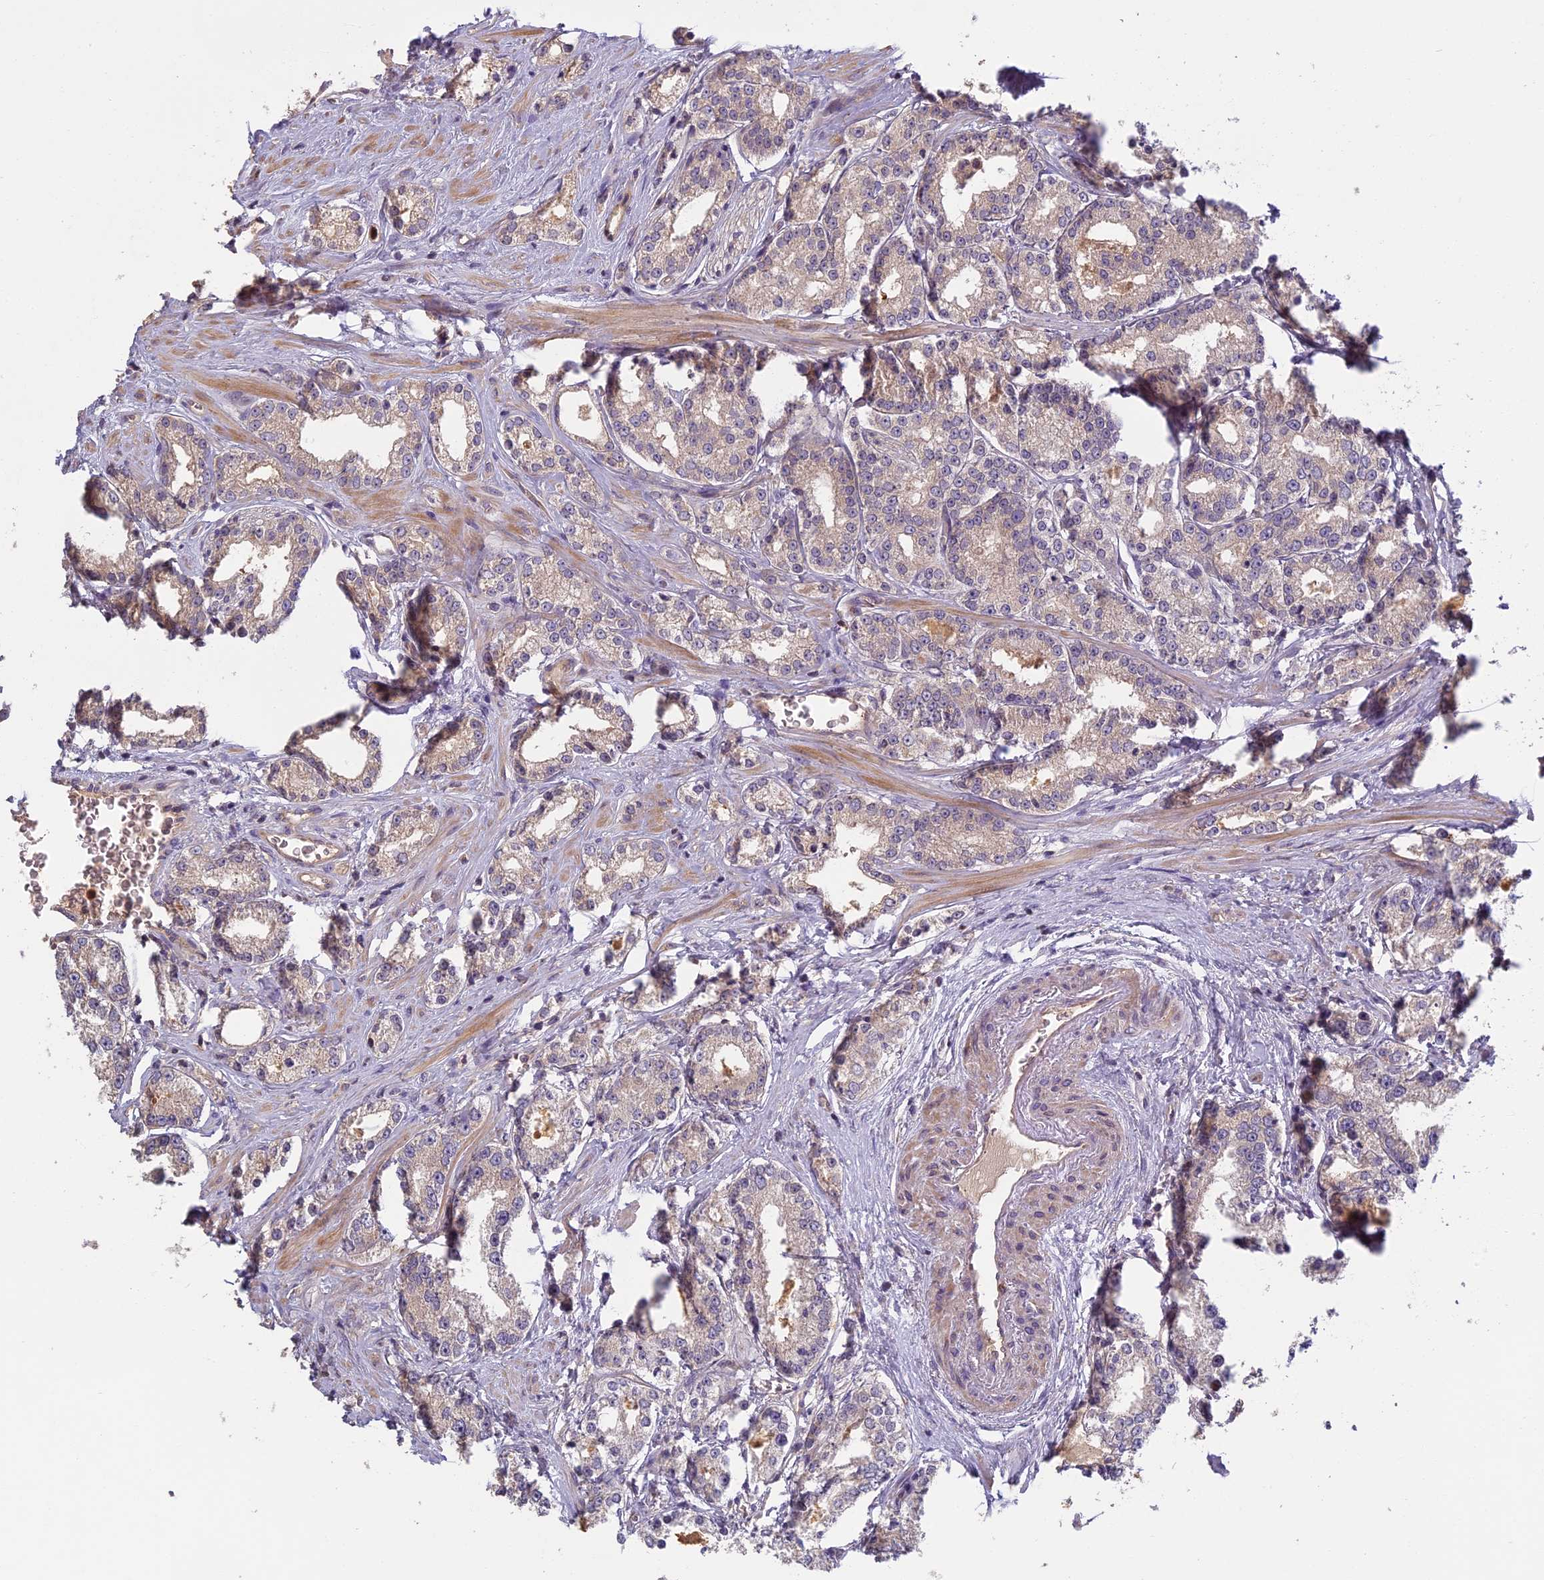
{"staining": {"intensity": "negative", "quantity": "none", "location": "none"}, "tissue": "prostate cancer", "cell_type": "Tumor cells", "image_type": "cancer", "snomed": [{"axis": "morphology", "description": "Normal tissue, NOS"}, {"axis": "morphology", "description": "Adenocarcinoma, High grade"}, {"axis": "topography", "description": "Prostate"}], "caption": "Immunohistochemical staining of human high-grade adenocarcinoma (prostate) exhibits no significant expression in tumor cells.", "gene": "AP4E1", "patient": {"sex": "male", "age": 83}}